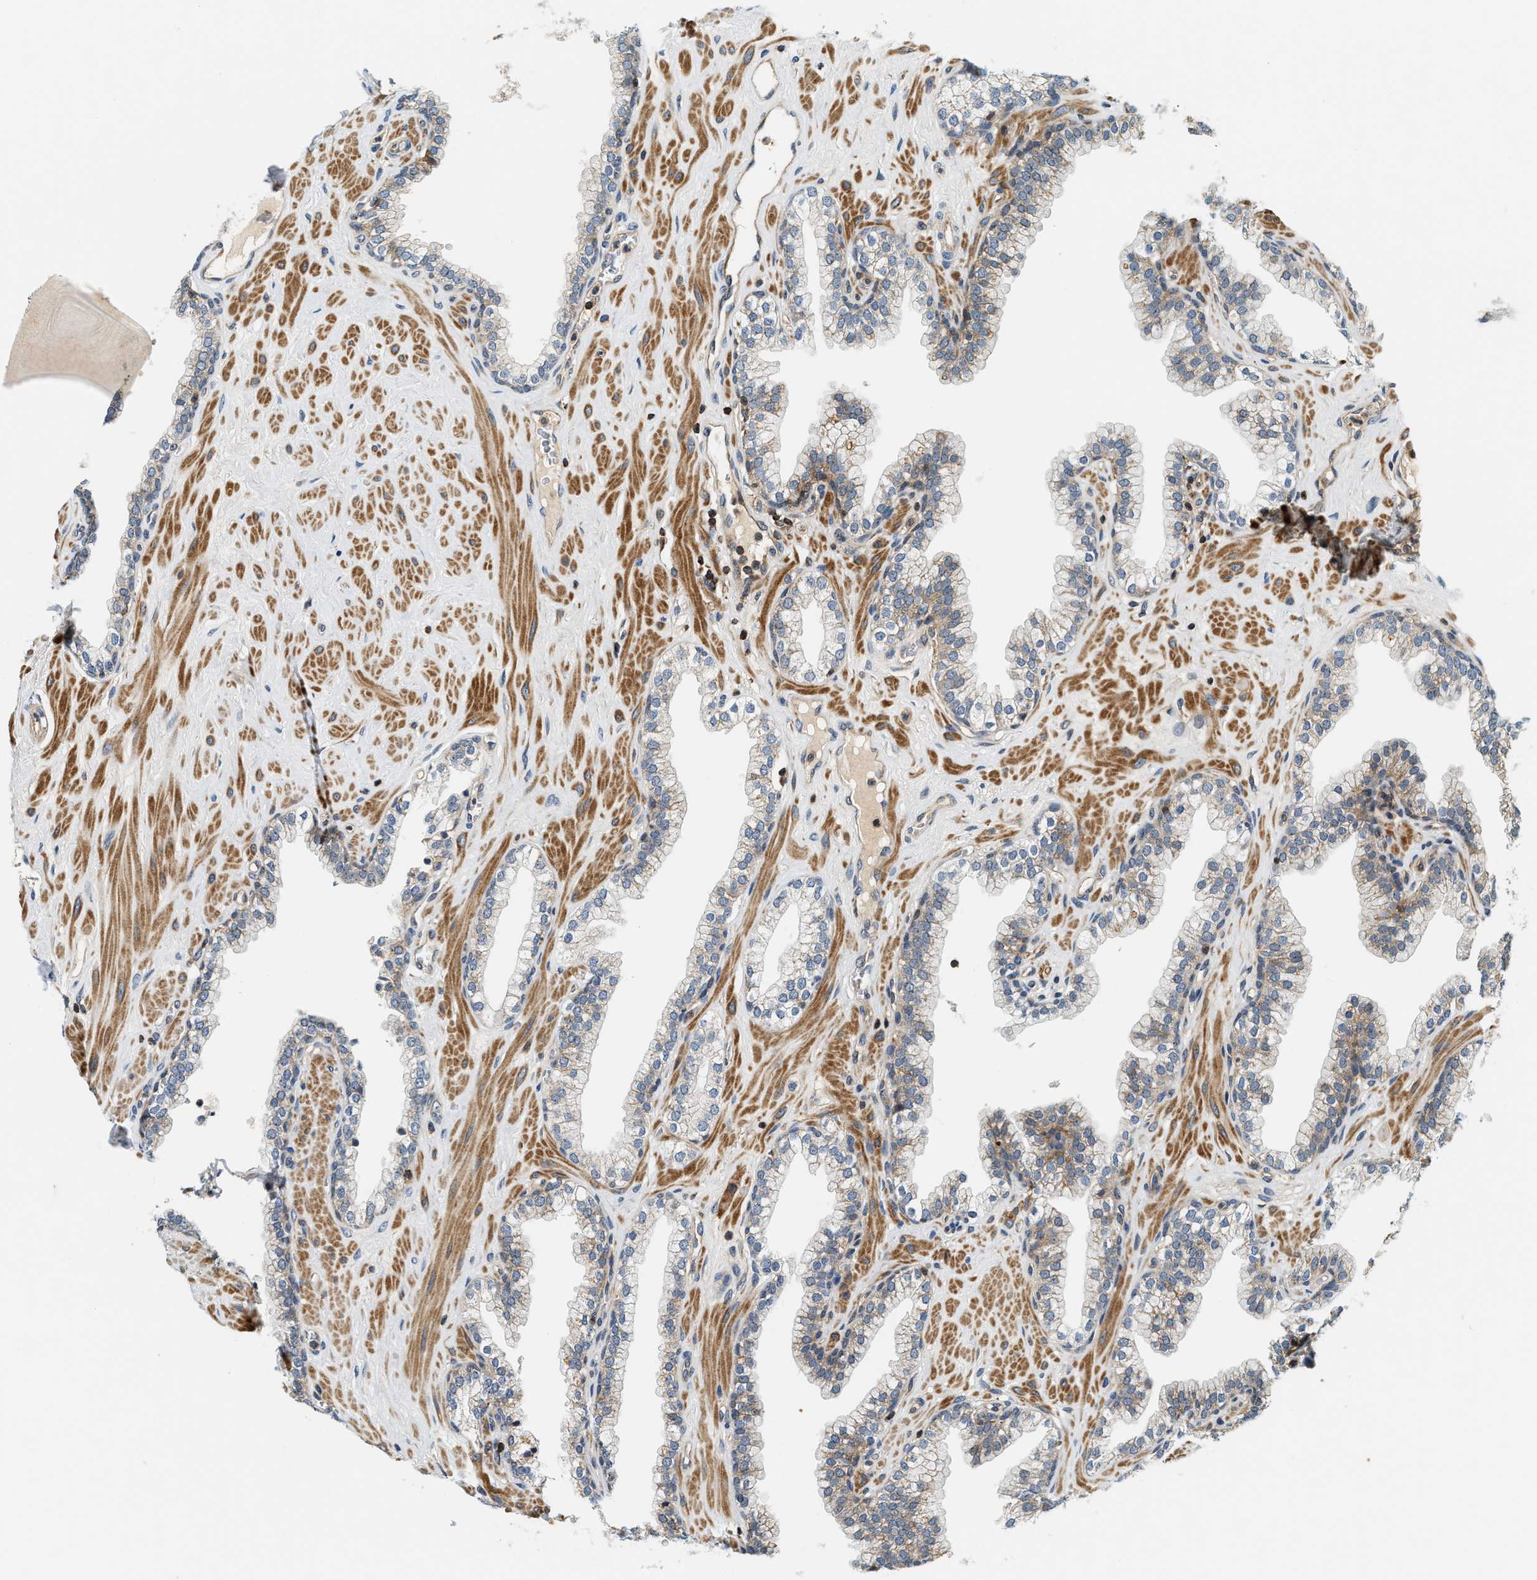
{"staining": {"intensity": "weak", "quantity": "<25%", "location": "cytoplasmic/membranous"}, "tissue": "prostate", "cell_type": "Glandular cells", "image_type": "normal", "snomed": [{"axis": "morphology", "description": "Normal tissue, NOS"}, {"axis": "morphology", "description": "Urothelial carcinoma, Low grade"}, {"axis": "topography", "description": "Urinary bladder"}, {"axis": "topography", "description": "Prostate"}], "caption": "High power microscopy image of an IHC image of normal prostate, revealing no significant positivity in glandular cells.", "gene": "SAMD9", "patient": {"sex": "male", "age": 60}}